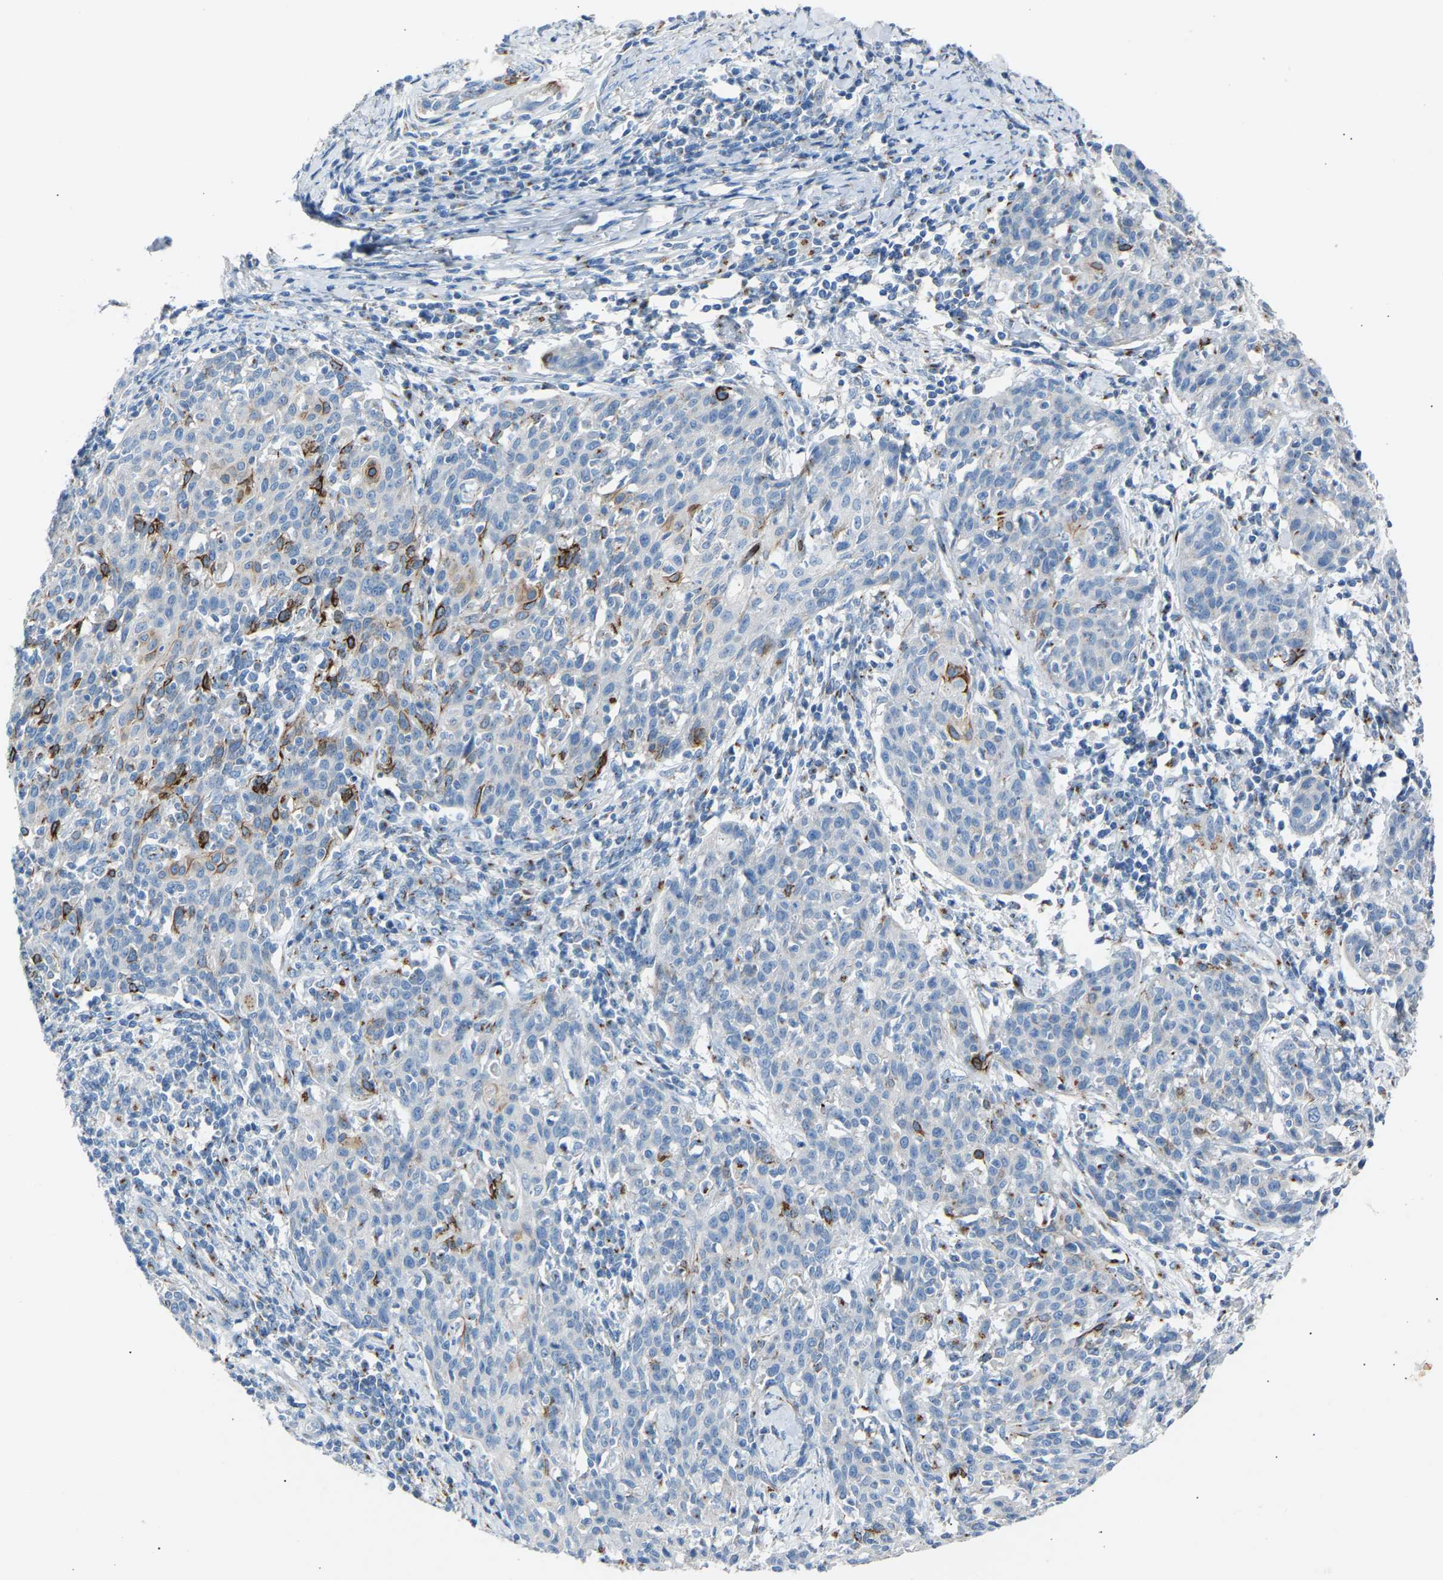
{"staining": {"intensity": "strong", "quantity": "<25%", "location": "cytoplasmic/membranous"}, "tissue": "cervical cancer", "cell_type": "Tumor cells", "image_type": "cancer", "snomed": [{"axis": "morphology", "description": "Squamous cell carcinoma, NOS"}, {"axis": "topography", "description": "Cervix"}], "caption": "Protein expression analysis of squamous cell carcinoma (cervical) reveals strong cytoplasmic/membranous staining in about <25% of tumor cells. Using DAB (brown) and hematoxylin (blue) stains, captured at high magnification using brightfield microscopy.", "gene": "CYREN", "patient": {"sex": "female", "age": 38}}